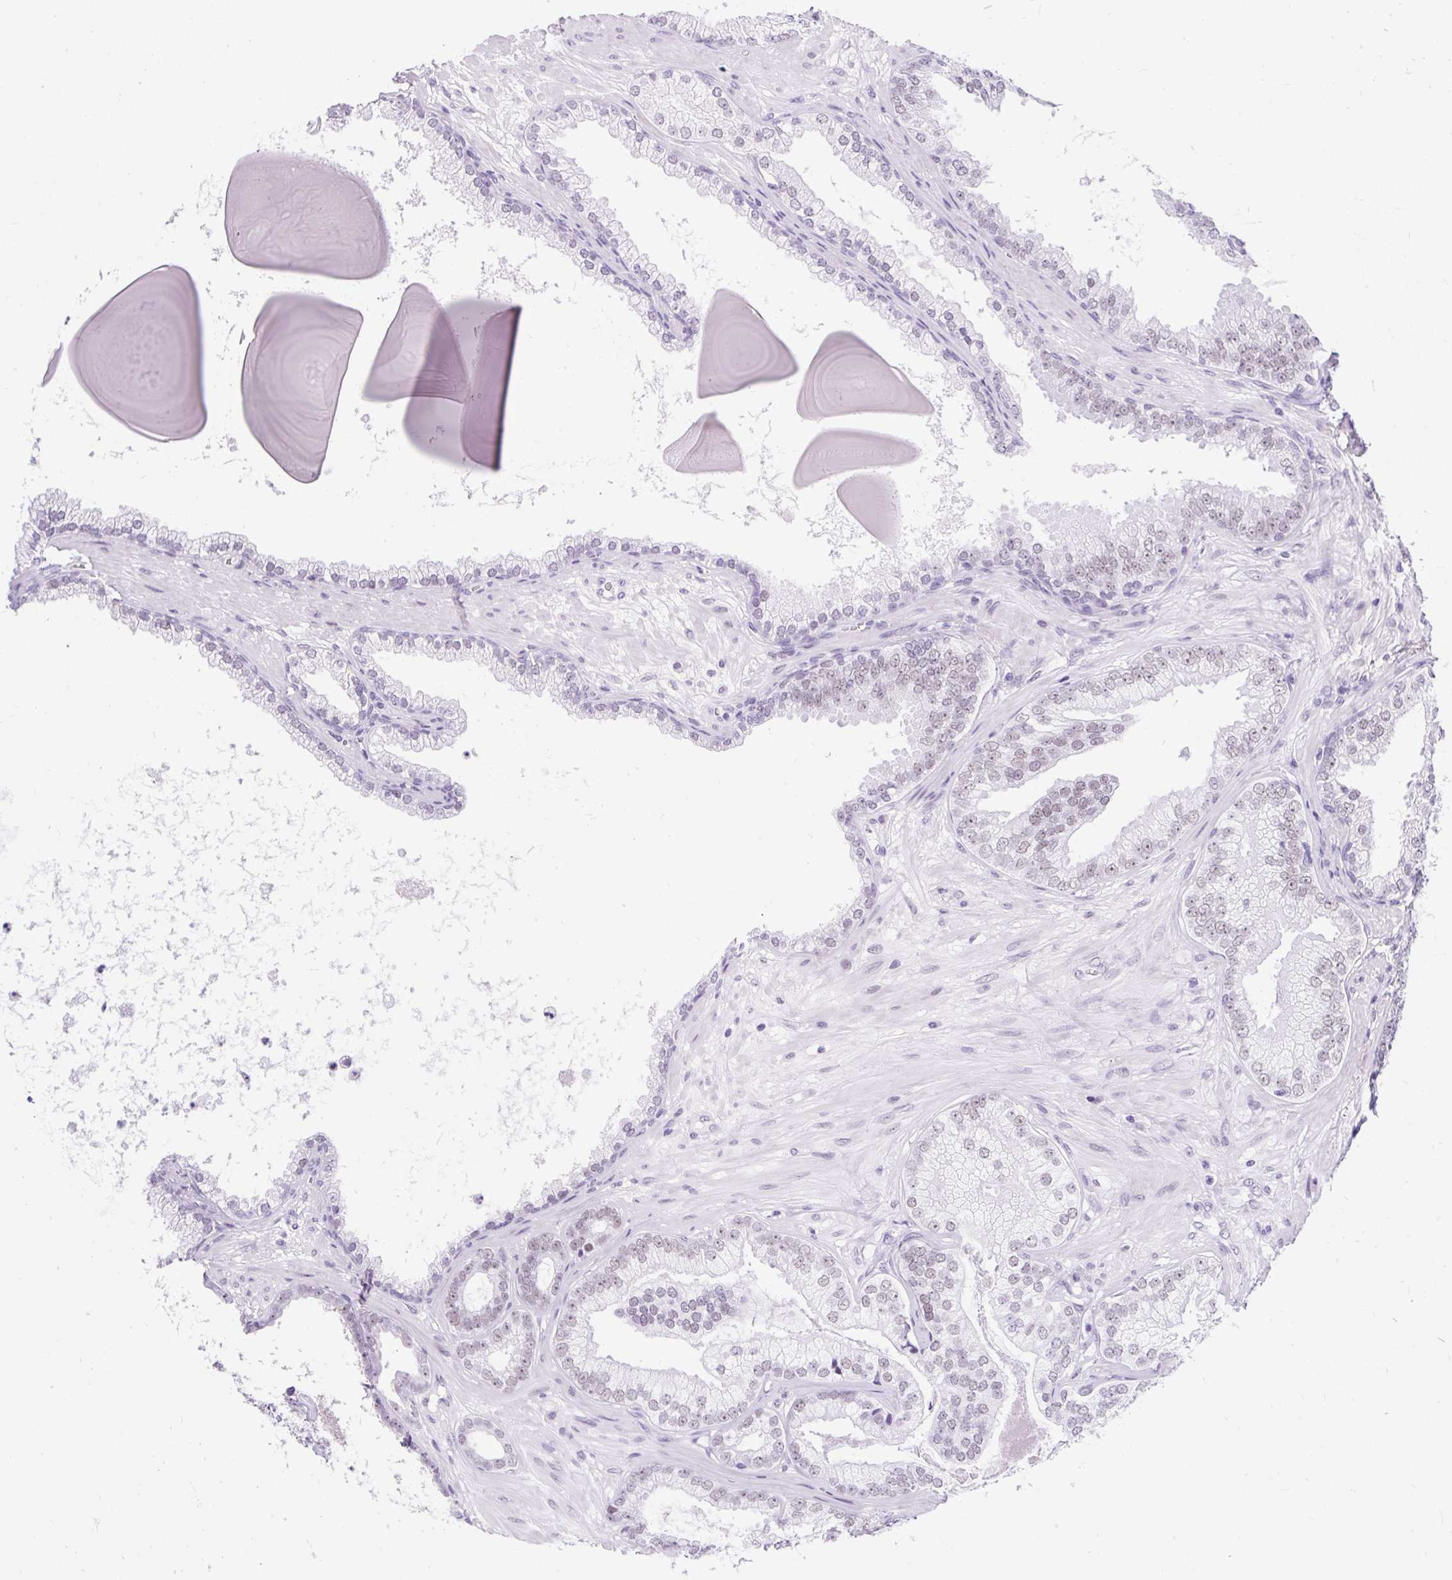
{"staining": {"intensity": "weak", "quantity": "25%-75%", "location": "nuclear"}, "tissue": "prostate cancer", "cell_type": "Tumor cells", "image_type": "cancer", "snomed": [{"axis": "morphology", "description": "Adenocarcinoma, Low grade"}, {"axis": "topography", "description": "Prostate"}], "caption": "Immunohistochemistry (IHC) image of human prostate cancer (low-grade adenocarcinoma) stained for a protein (brown), which displays low levels of weak nuclear expression in about 25%-75% of tumor cells.", "gene": "PLCXD2", "patient": {"sex": "male", "age": 61}}